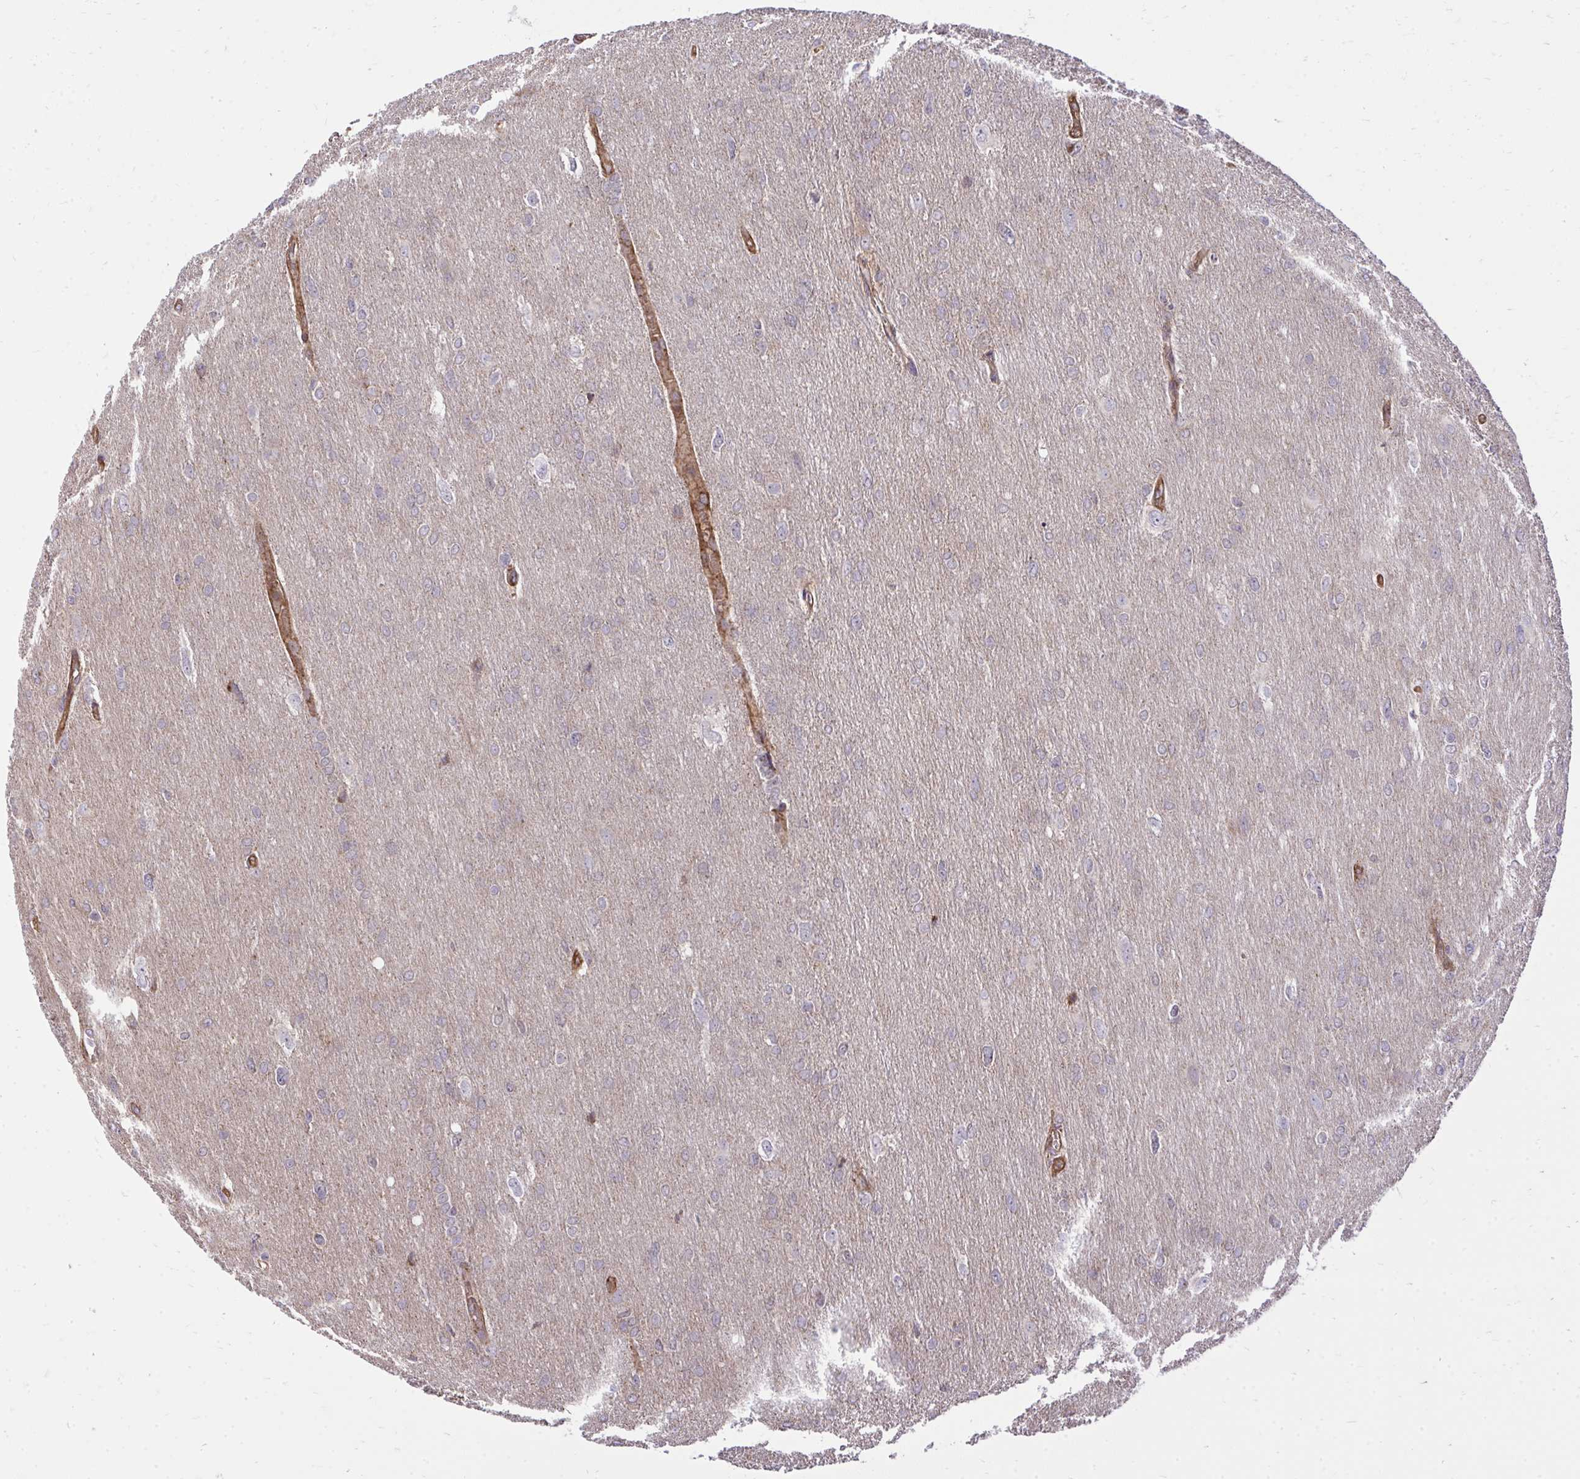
{"staining": {"intensity": "negative", "quantity": "none", "location": "none"}, "tissue": "glioma", "cell_type": "Tumor cells", "image_type": "cancer", "snomed": [{"axis": "morphology", "description": "Glioma, malignant, High grade"}, {"axis": "topography", "description": "Brain"}], "caption": "The IHC photomicrograph has no significant staining in tumor cells of malignant glioma (high-grade) tissue.", "gene": "SLC7A5", "patient": {"sex": "male", "age": 53}}